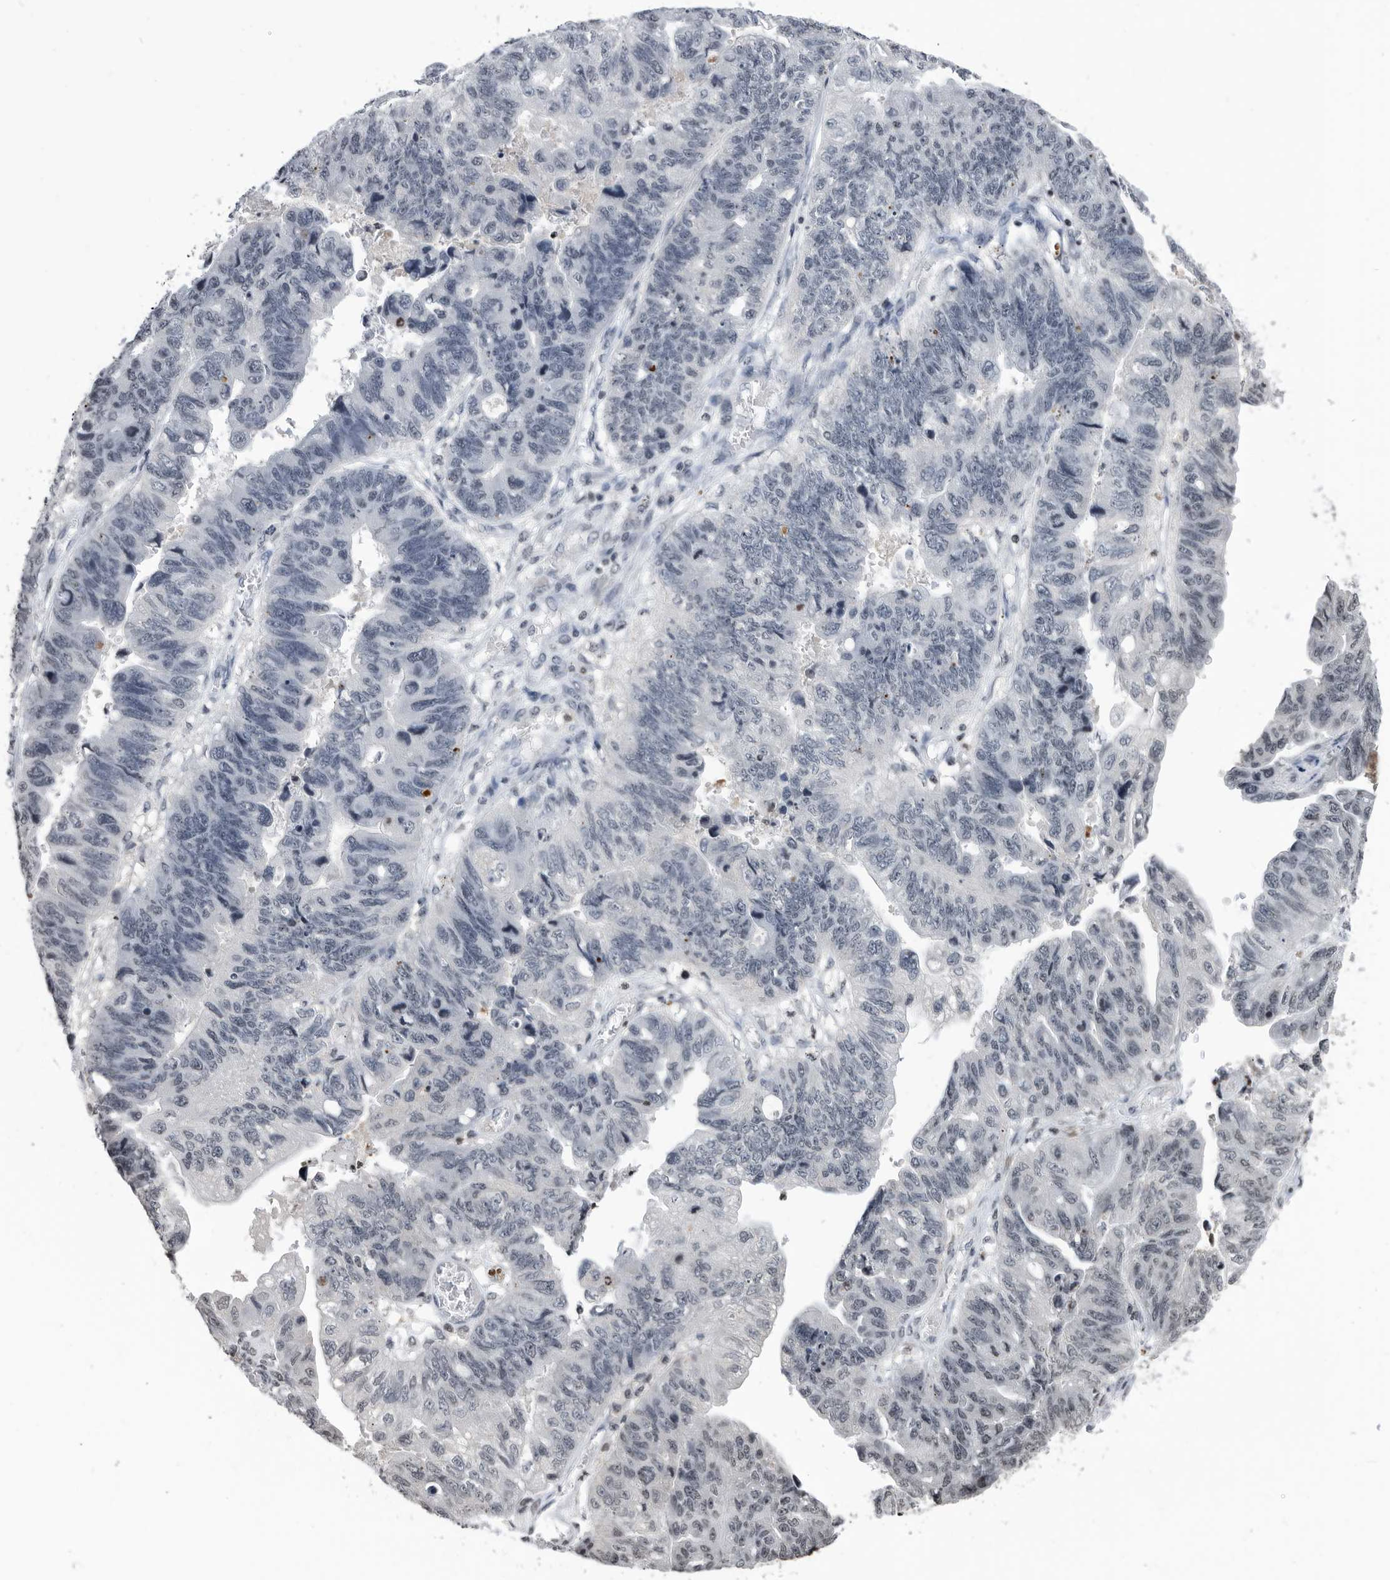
{"staining": {"intensity": "weak", "quantity": "<25%", "location": "nuclear"}, "tissue": "stomach cancer", "cell_type": "Tumor cells", "image_type": "cancer", "snomed": [{"axis": "morphology", "description": "Adenocarcinoma, NOS"}, {"axis": "topography", "description": "Stomach"}], "caption": "This micrograph is of stomach cancer (adenocarcinoma) stained with immunohistochemistry to label a protein in brown with the nuclei are counter-stained blue. There is no positivity in tumor cells.", "gene": "TSTD1", "patient": {"sex": "male", "age": 59}}